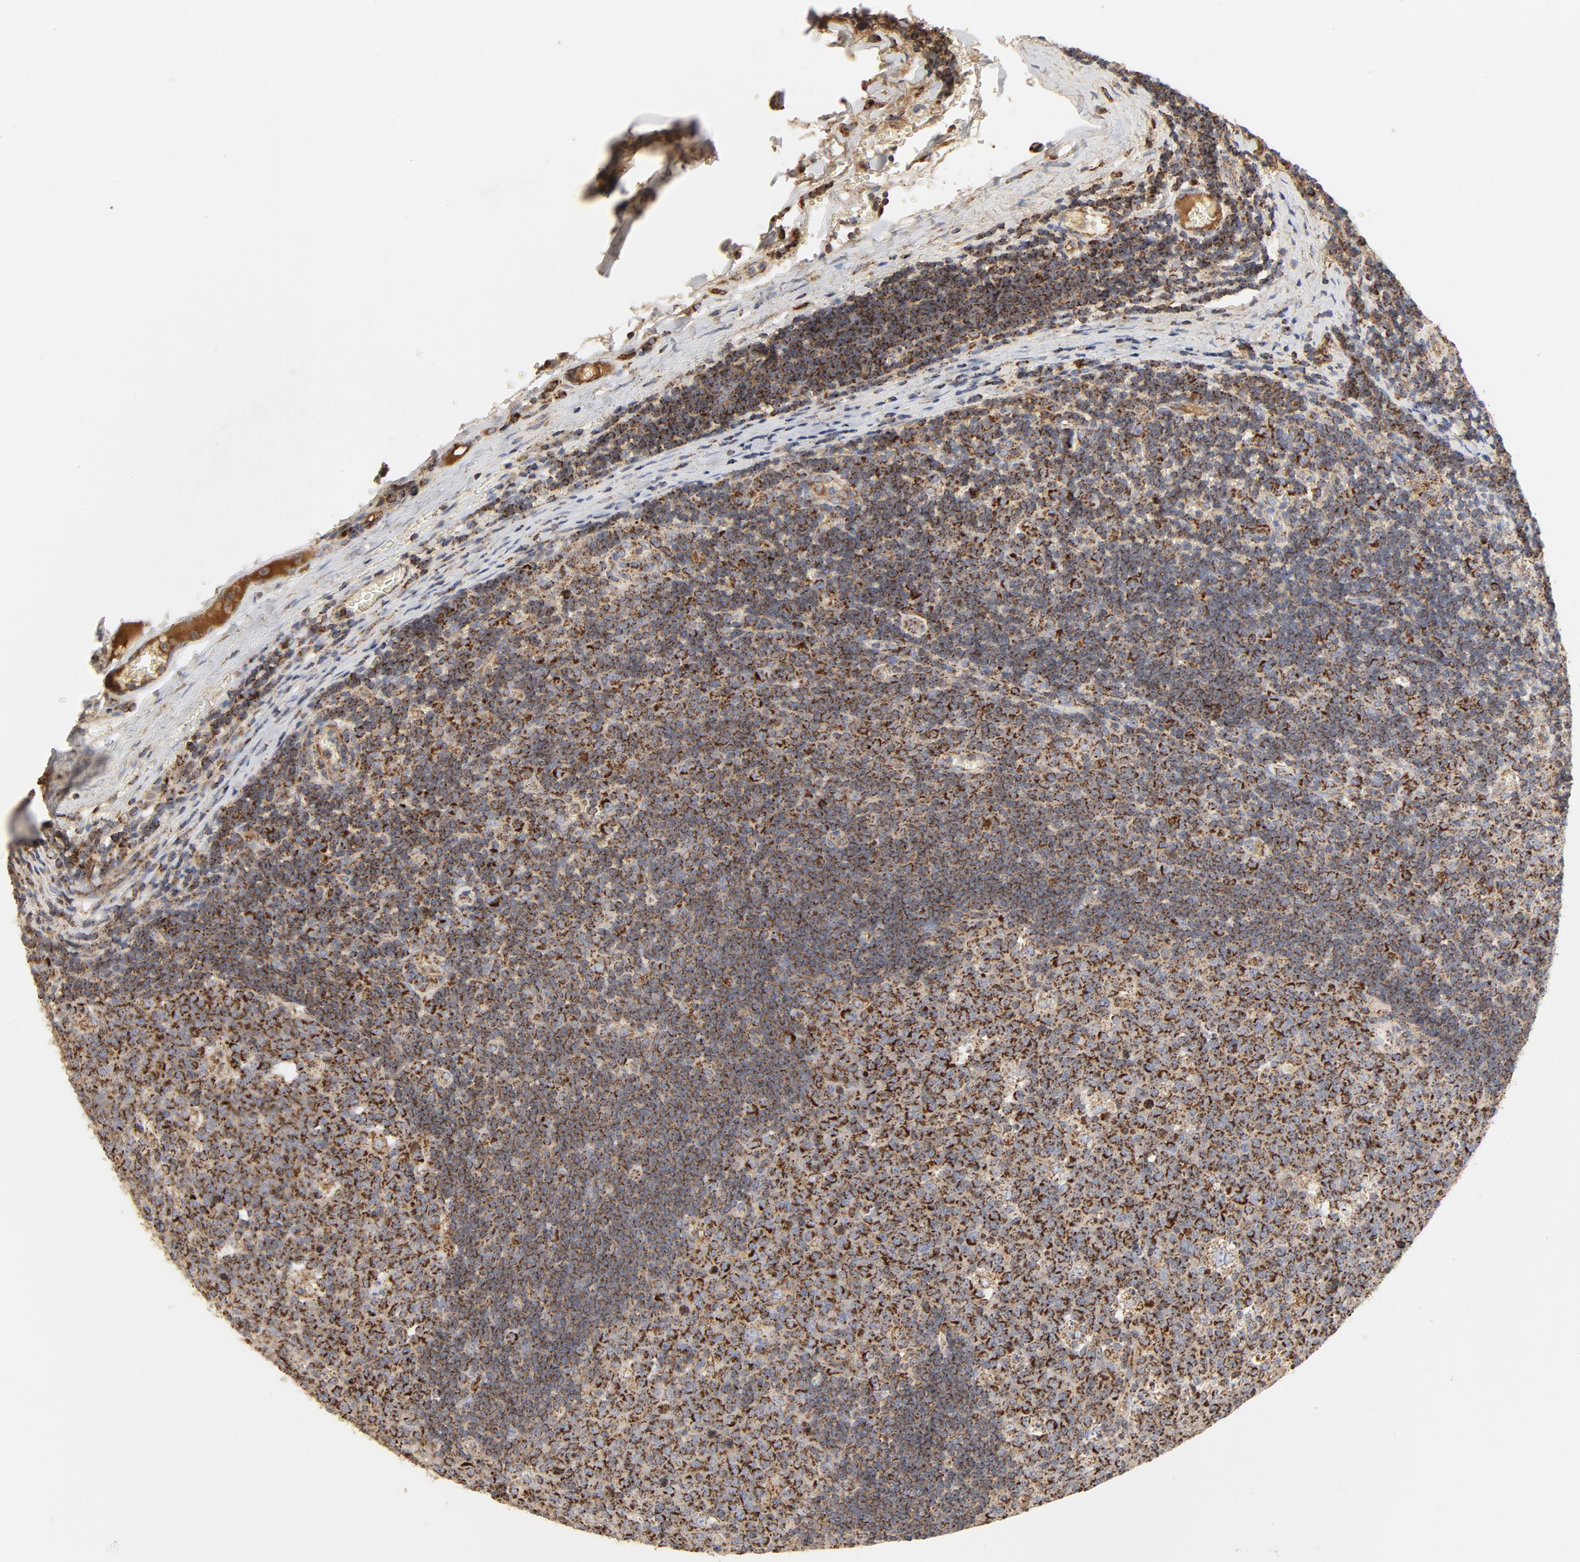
{"staining": {"intensity": "strong", "quantity": ">75%", "location": "cytoplasmic/membranous"}, "tissue": "lymph node", "cell_type": "Germinal center cells", "image_type": "normal", "snomed": [{"axis": "morphology", "description": "Normal tissue, NOS"}, {"axis": "topography", "description": "Lymph node"}, {"axis": "topography", "description": "Salivary gland"}], "caption": "Immunohistochemistry (IHC) micrograph of normal lymph node: lymph node stained using immunohistochemistry exhibits high levels of strong protein expression localized specifically in the cytoplasmic/membranous of germinal center cells, appearing as a cytoplasmic/membranous brown color.", "gene": "PCNX4", "patient": {"sex": "male", "age": 8}}